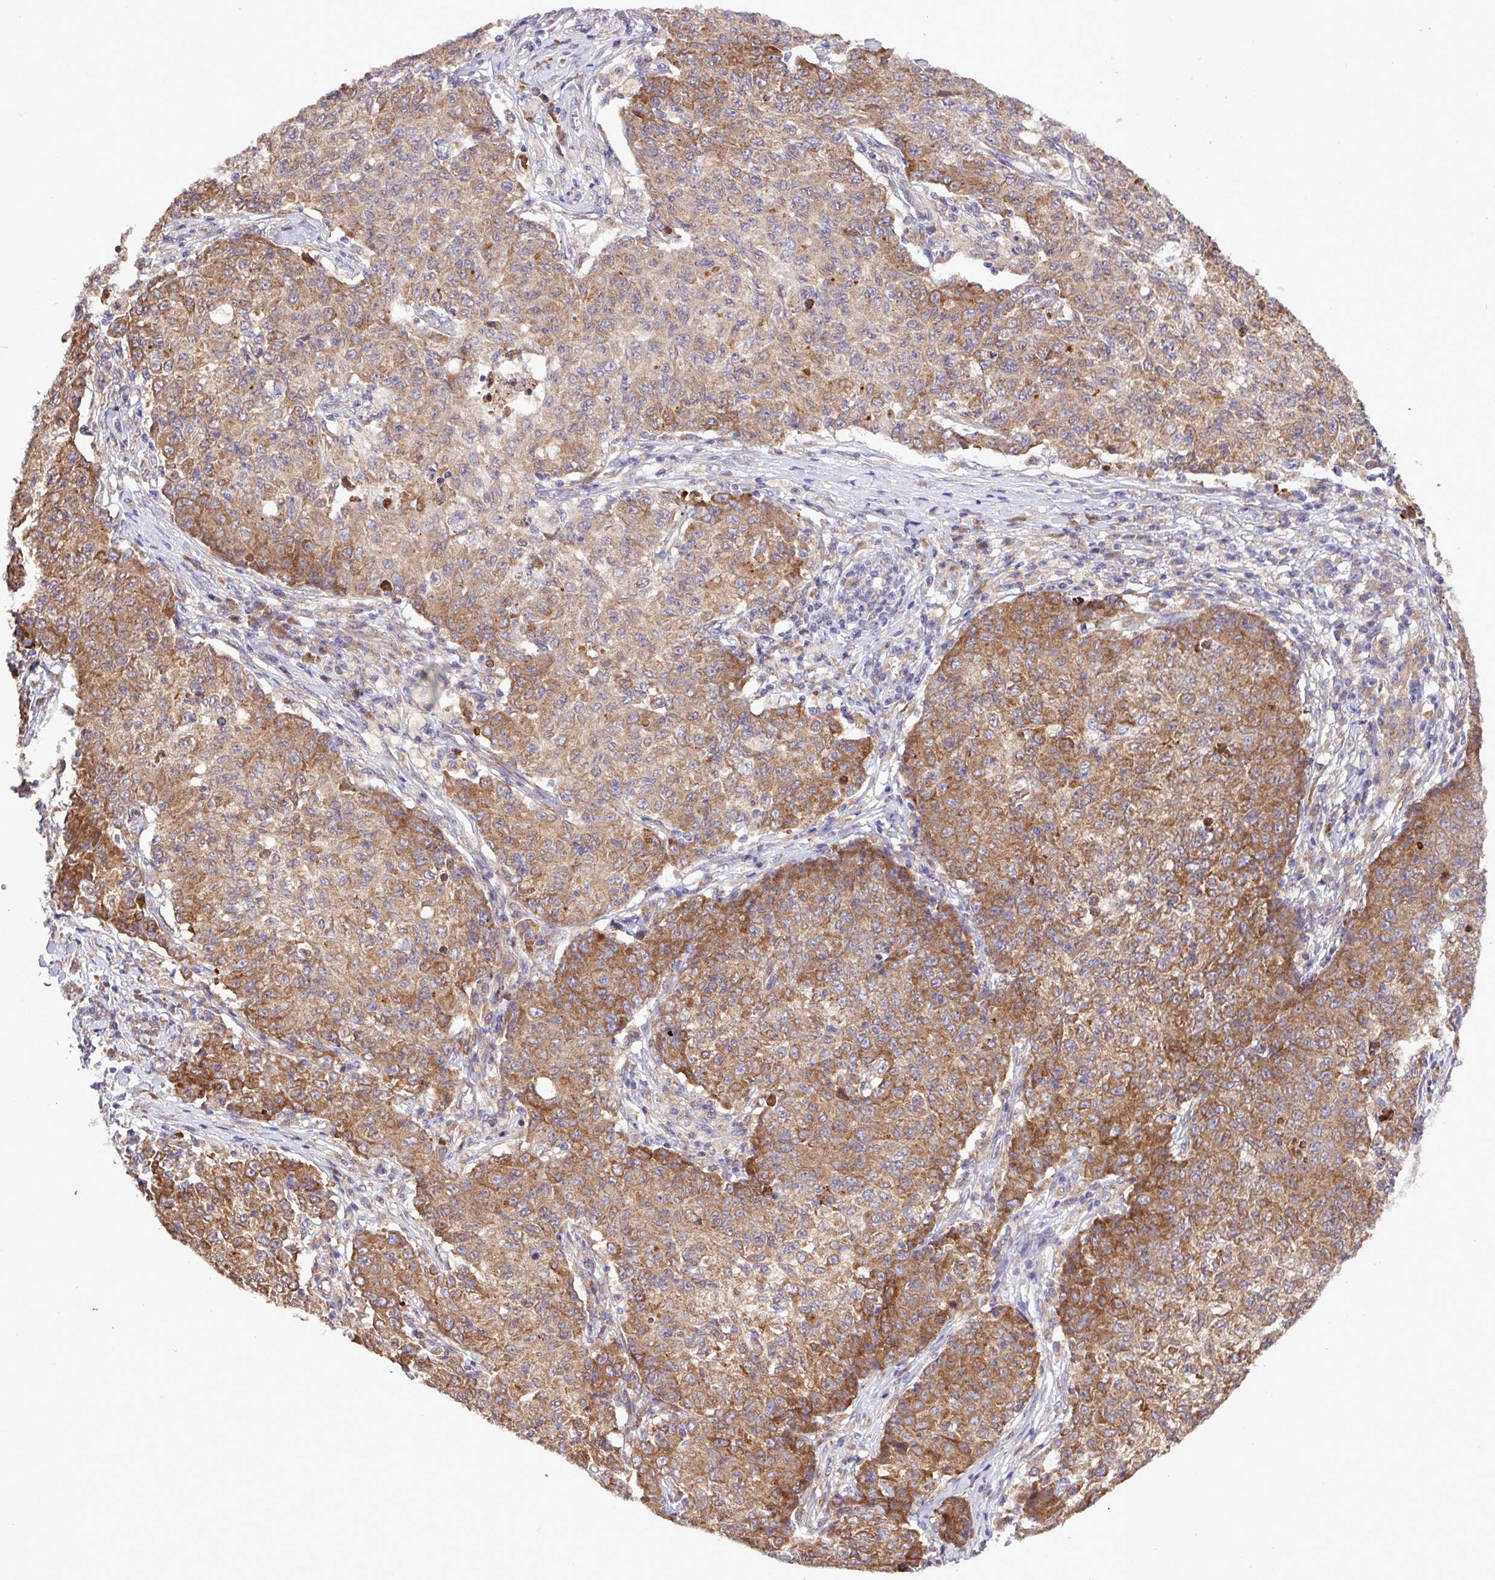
{"staining": {"intensity": "moderate", "quantity": ">75%", "location": "cytoplasmic/membranous"}, "tissue": "ovarian cancer", "cell_type": "Tumor cells", "image_type": "cancer", "snomed": [{"axis": "morphology", "description": "Carcinoma, endometroid"}, {"axis": "topography", "description": "Ovary"}], "caption": "A medium amount of moderate cytoplasmic/membranous positivity is seen in approximately >75% of tumor cells in ovarian cancer (endometroid carcinoma) tissue.", "gene": "MEGF6", "patient": {"sex": "female", "age": 42}}